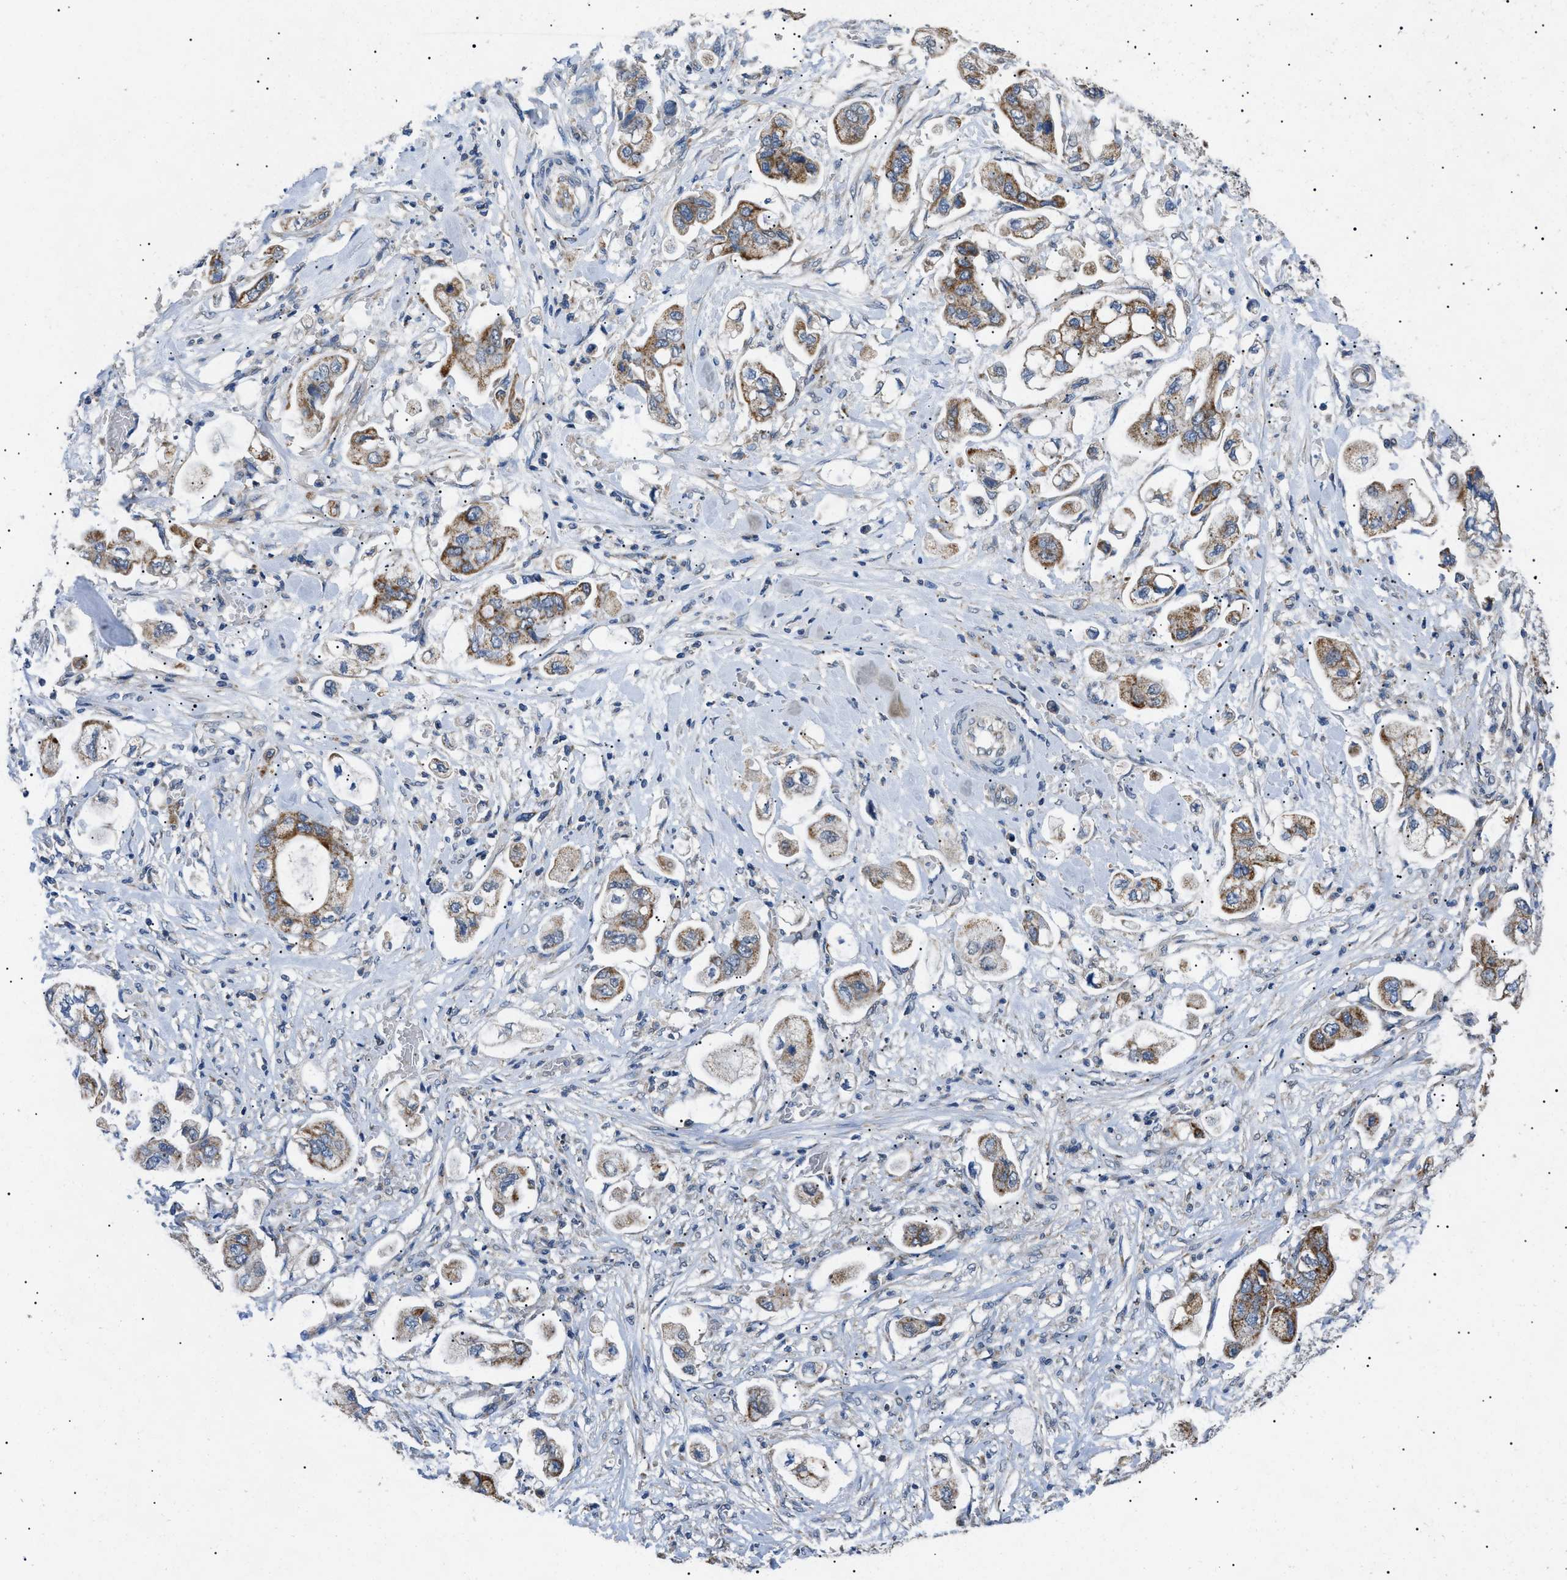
{"staining": {"intensity": "strong", "quantity": ">75%", "location": "cytoplasmic/membranous"}, "tissue": "stomach cancer", "cell_type": "Tumor cells", "image_type": "cancer", "snomed": [{"axis": "morphology", "description": "Adenocarcinoma, NOS"}, {"axis": "topography", "description": "Stomach"}], "caption": "Protein expression analysis of human stomach adenocarcinoma reveals strong cytoplasmic/membranous staining in approximately >75% of tumor cells. The protein of interest is shown in brown color, while the nuclei are stained blue.", "gene": "TOMM6", "patient": {"sex": "male", "age": 62}}